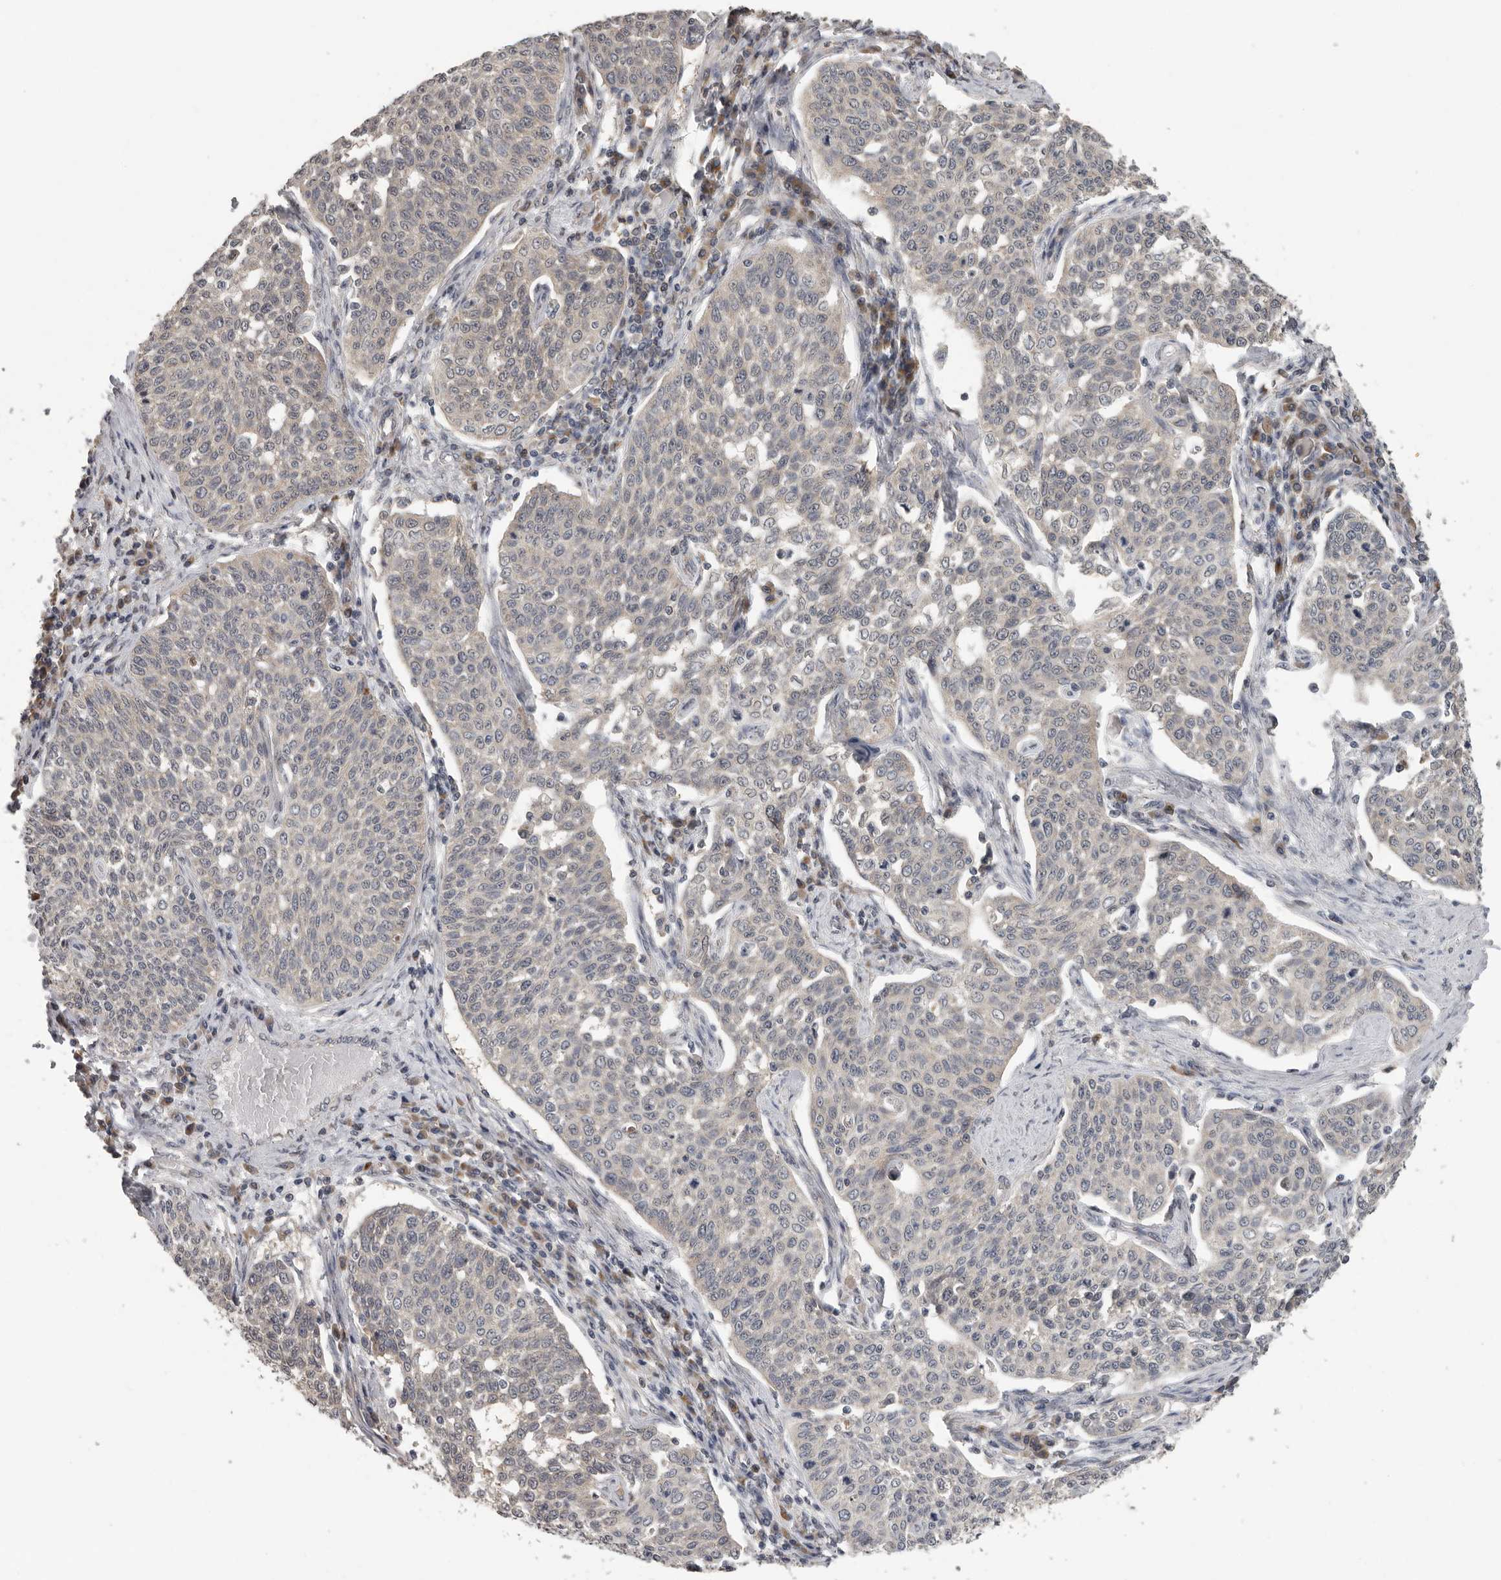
{"staining": {"intensity": "negative", "quantity": "none", "location": "none"}, "tissue": "cervical cancer", "cell_type": "Tumor cells", "image_type": "cancer", "snomed": [{"axis": "morphology", "description": "Squamous cell carcinoma, NOS"}, {"axis": "topography", "description": "Cervix"}], "caption": "DAB (3,3'-diaminobenzidine) immunohistochemical staining of human cervical cancer (squamous cell carcinoma) exhibits no significant positivity in tumor cells.", "gene": "RALGPS2", "patient": {"sex": "female", "age": 34}}